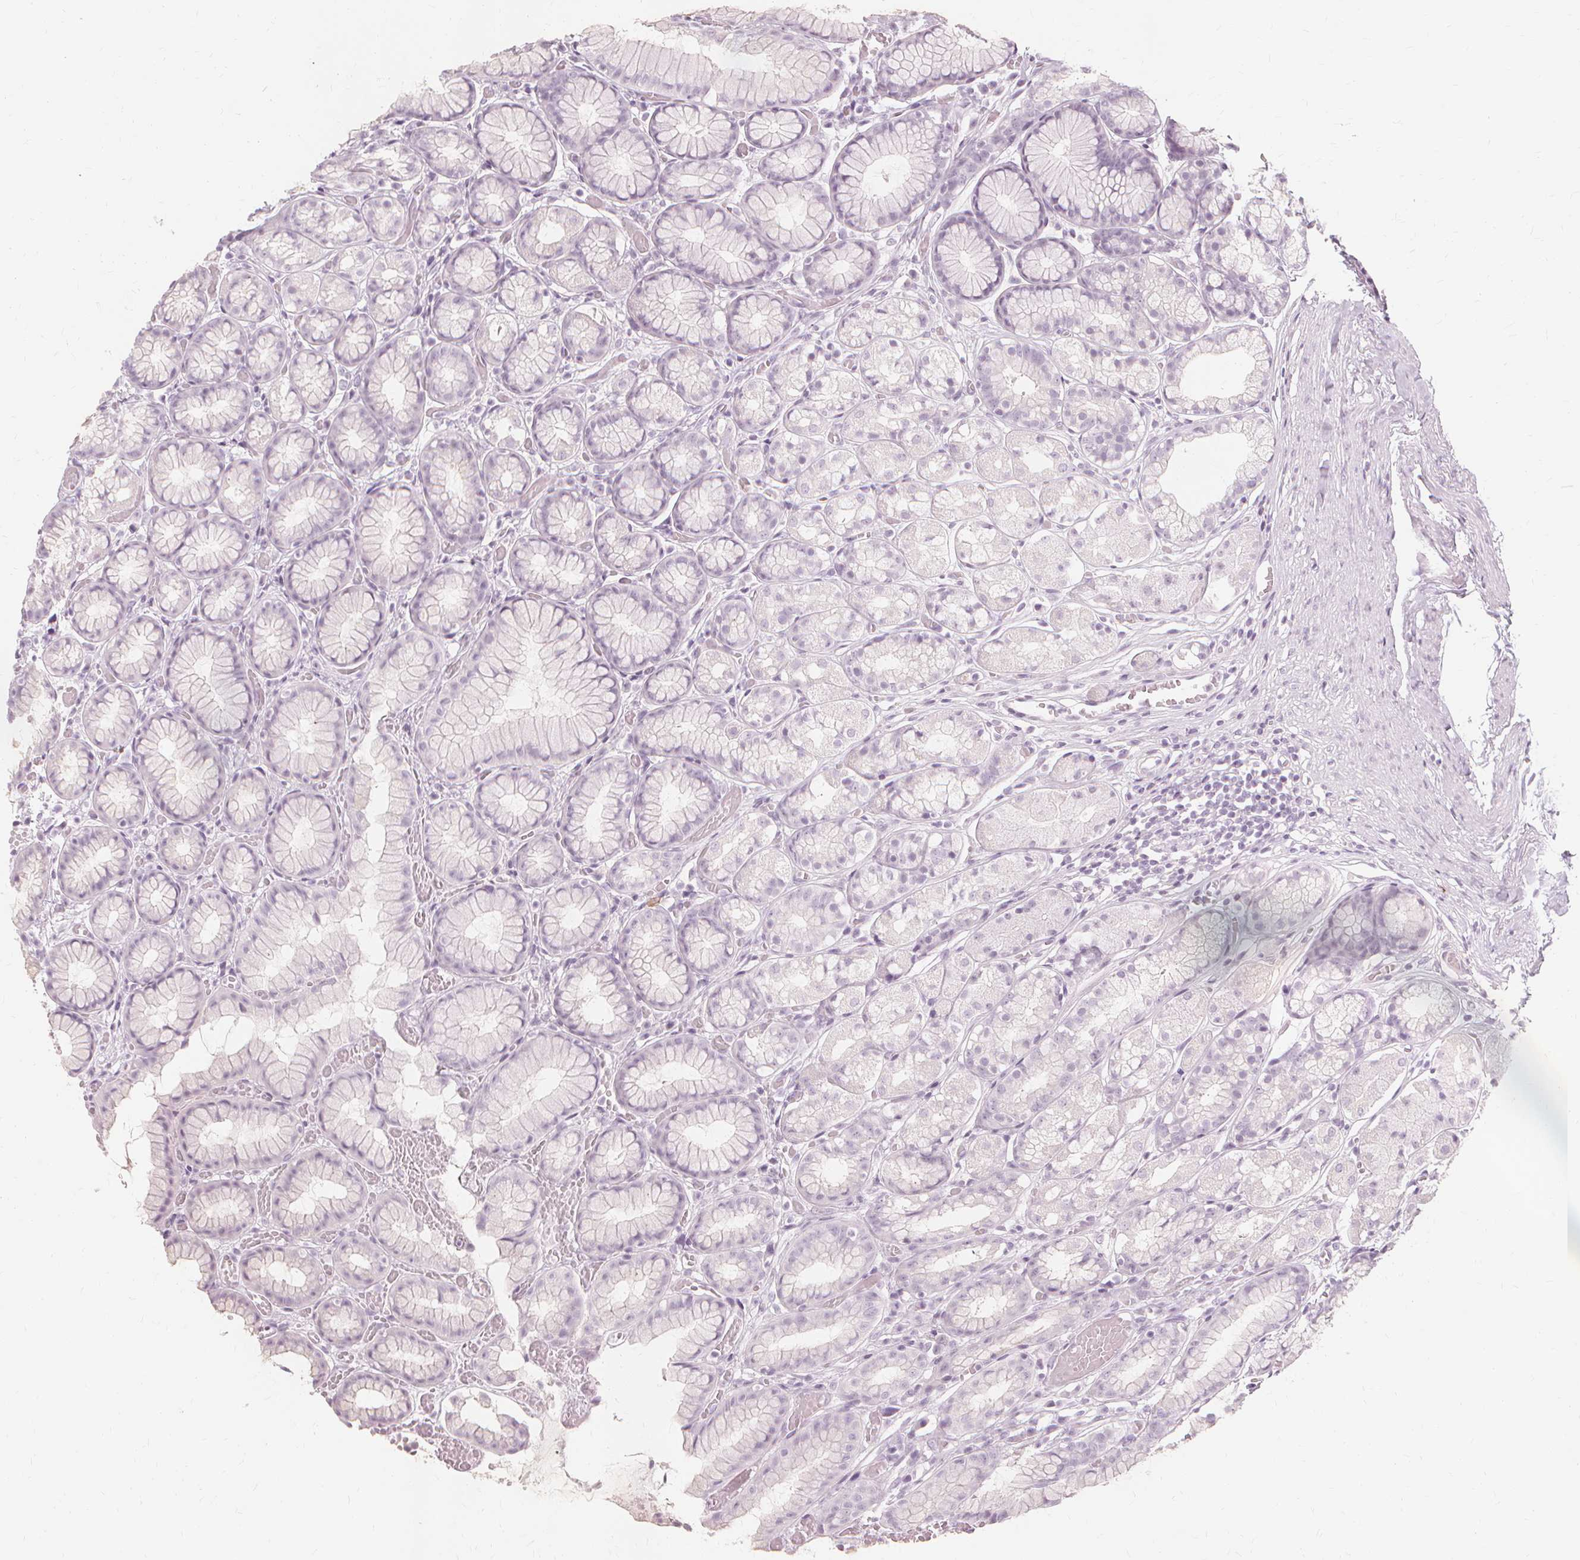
{"staining": {"intensity": "negative", "quantity": "none", "location": "none"}, "tissue": "stomach", "cell_type": "Glandular cells", "image_type": "normal", "snomed": [{"axis": "morphology", "description": "Normal tissue, NOS"}, {"axis": "topography", "description": "Smooth muscle"}, {"axis": "topography", "description": "Stomach"}], "caption": "The histopathology image exhibits no staining of glandular cells in unremarkable stomach. (Stains: DAB (3,3'-diaminobenzidine) IHC with hematoxylin counter stain, Microscopy: brightfield microscopy at high magnification).", "gene": "MUC12", "patient": {"sex": "male", "age": 70}}